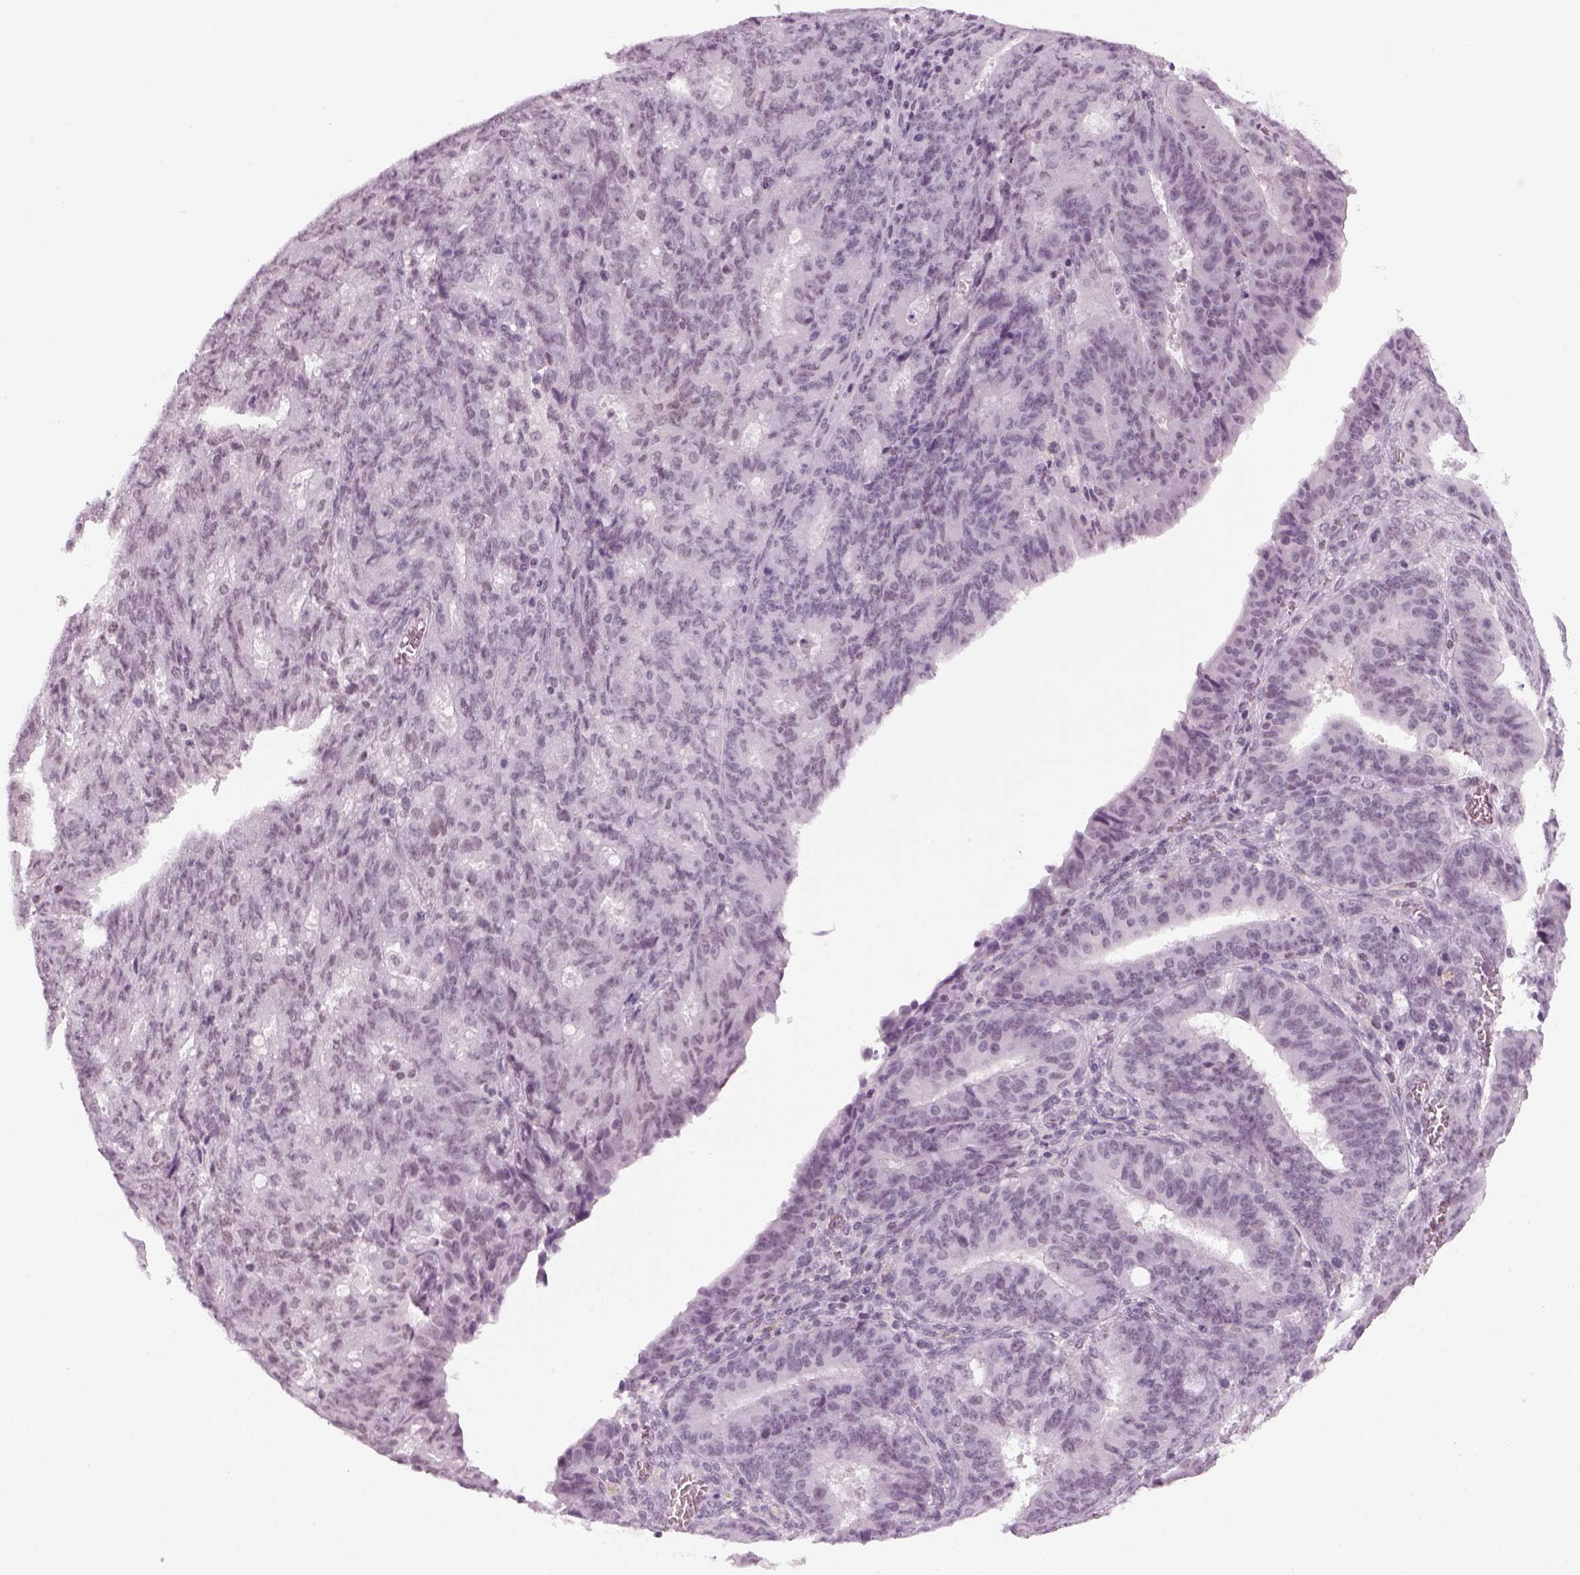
{"staining": {"intensity": "negative", "quantity": "none", "location": "none"}, "tissue": "ovarian cancer", "cell_type": "Tumor cells", "image_type": "cancer", "snomed": [{"axis": "morphology", "description": "Carcinoma, endometroid"}, {"axis": "topography", "description": "Ovary"}], "caption": "The IHC histopathology image has no significant staining in tumor cells of ovarian cancer (endometroid carcinoma) tissue. (DAB (3,3'-diaminobenzidine) immunohistochemistry with hematoxylin counter stain).", "gene": "KCNG2", "patient": {"sex": "female", "age": 42}}